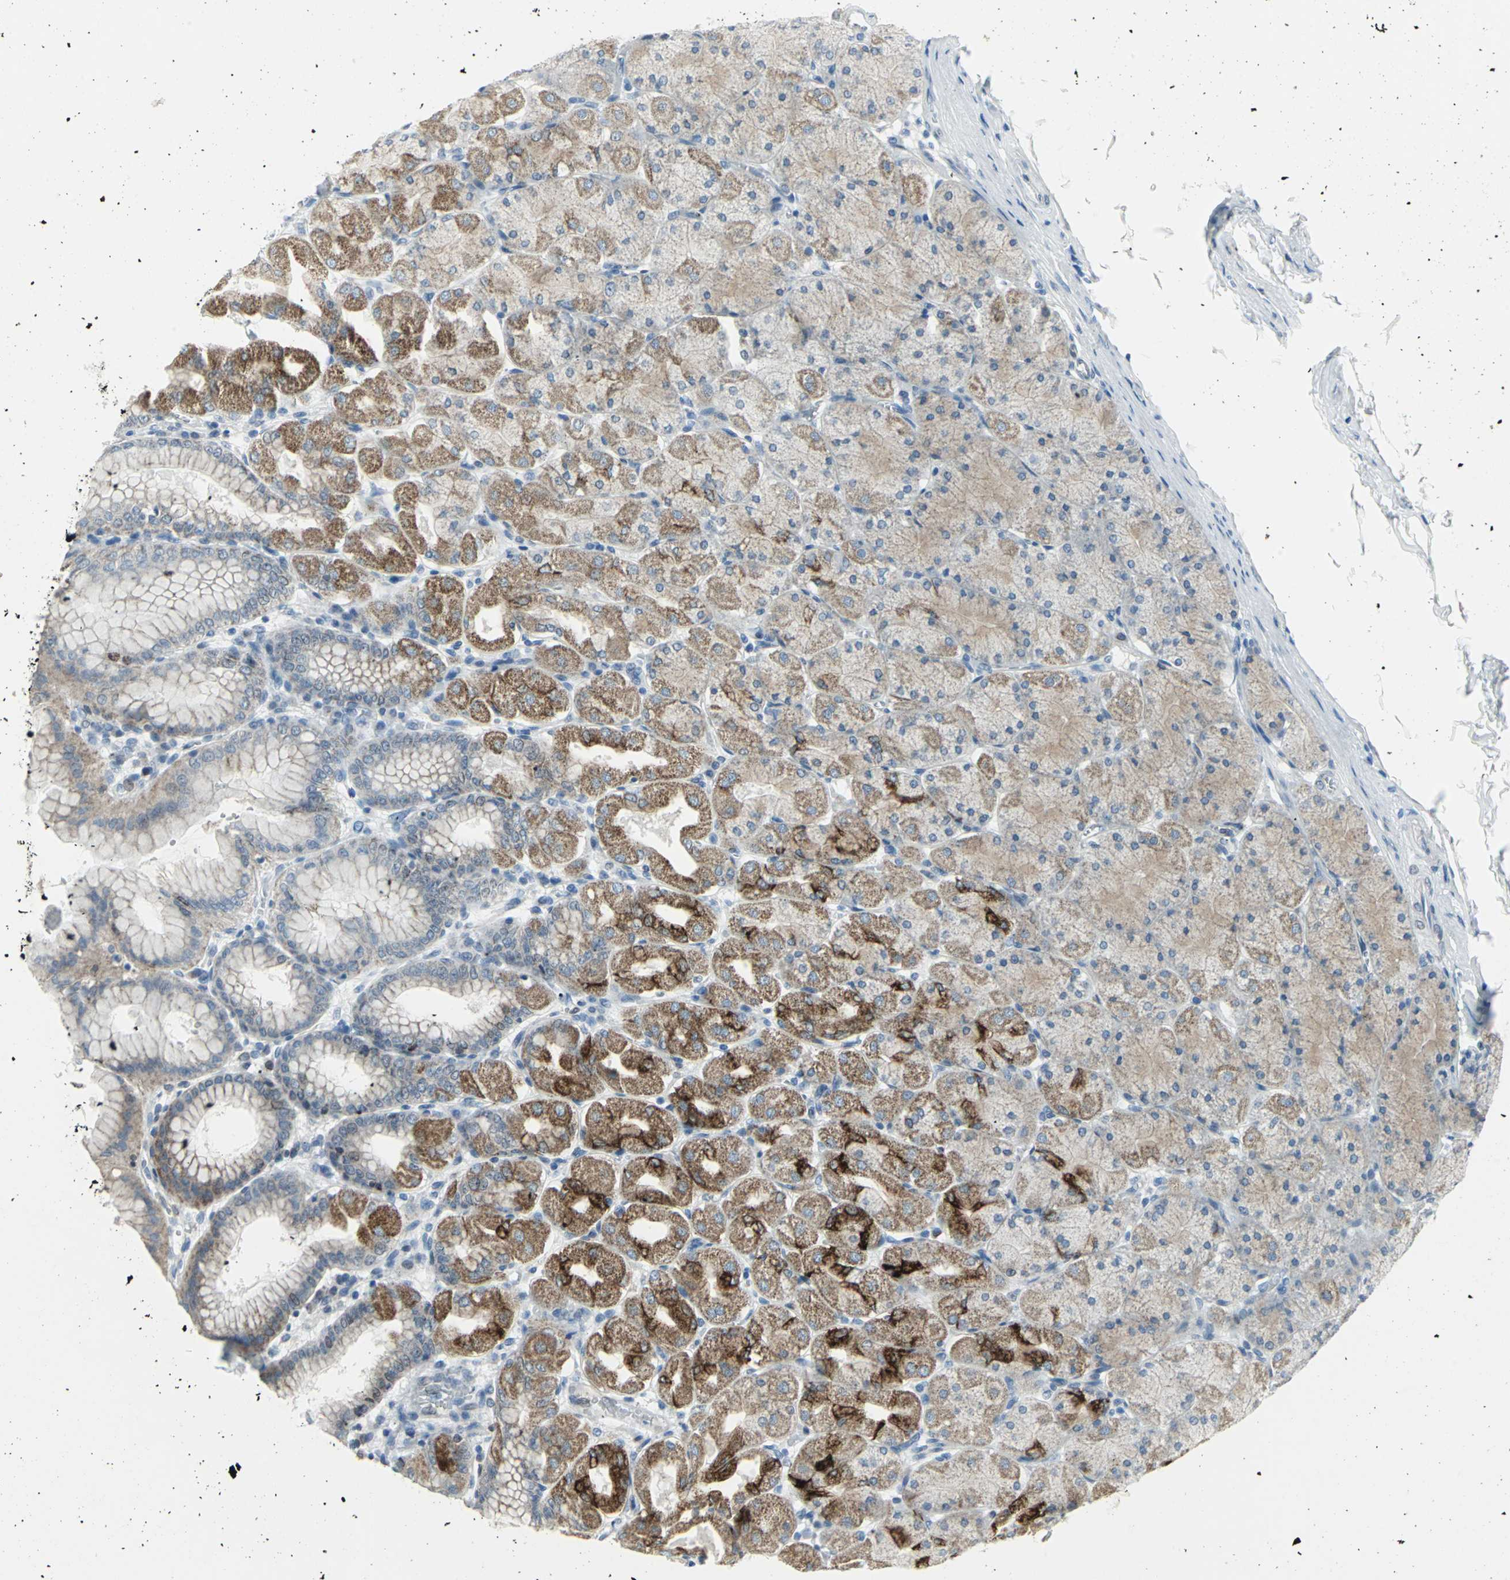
{"staining": {"intensity": "strong", "quantity": "25%-75%", "location": "cytoplasmic/membranous"}, "tissue": "stomach", "cell_type": "Glandular cells", "image_type": "normal", "snomed": [{"axis": "morphology", "description": "Normal tissue, NOS"}, {"axis": "topography", "description": "Stomach, upper"}], "caption": "Stomach stained with a brown dye shows strong cytoplasmic/membranous positive expression in about 25%-75% of glandular cells.", "gene": "SNUPN", "patient": {"sex": "female", "age": 56}}